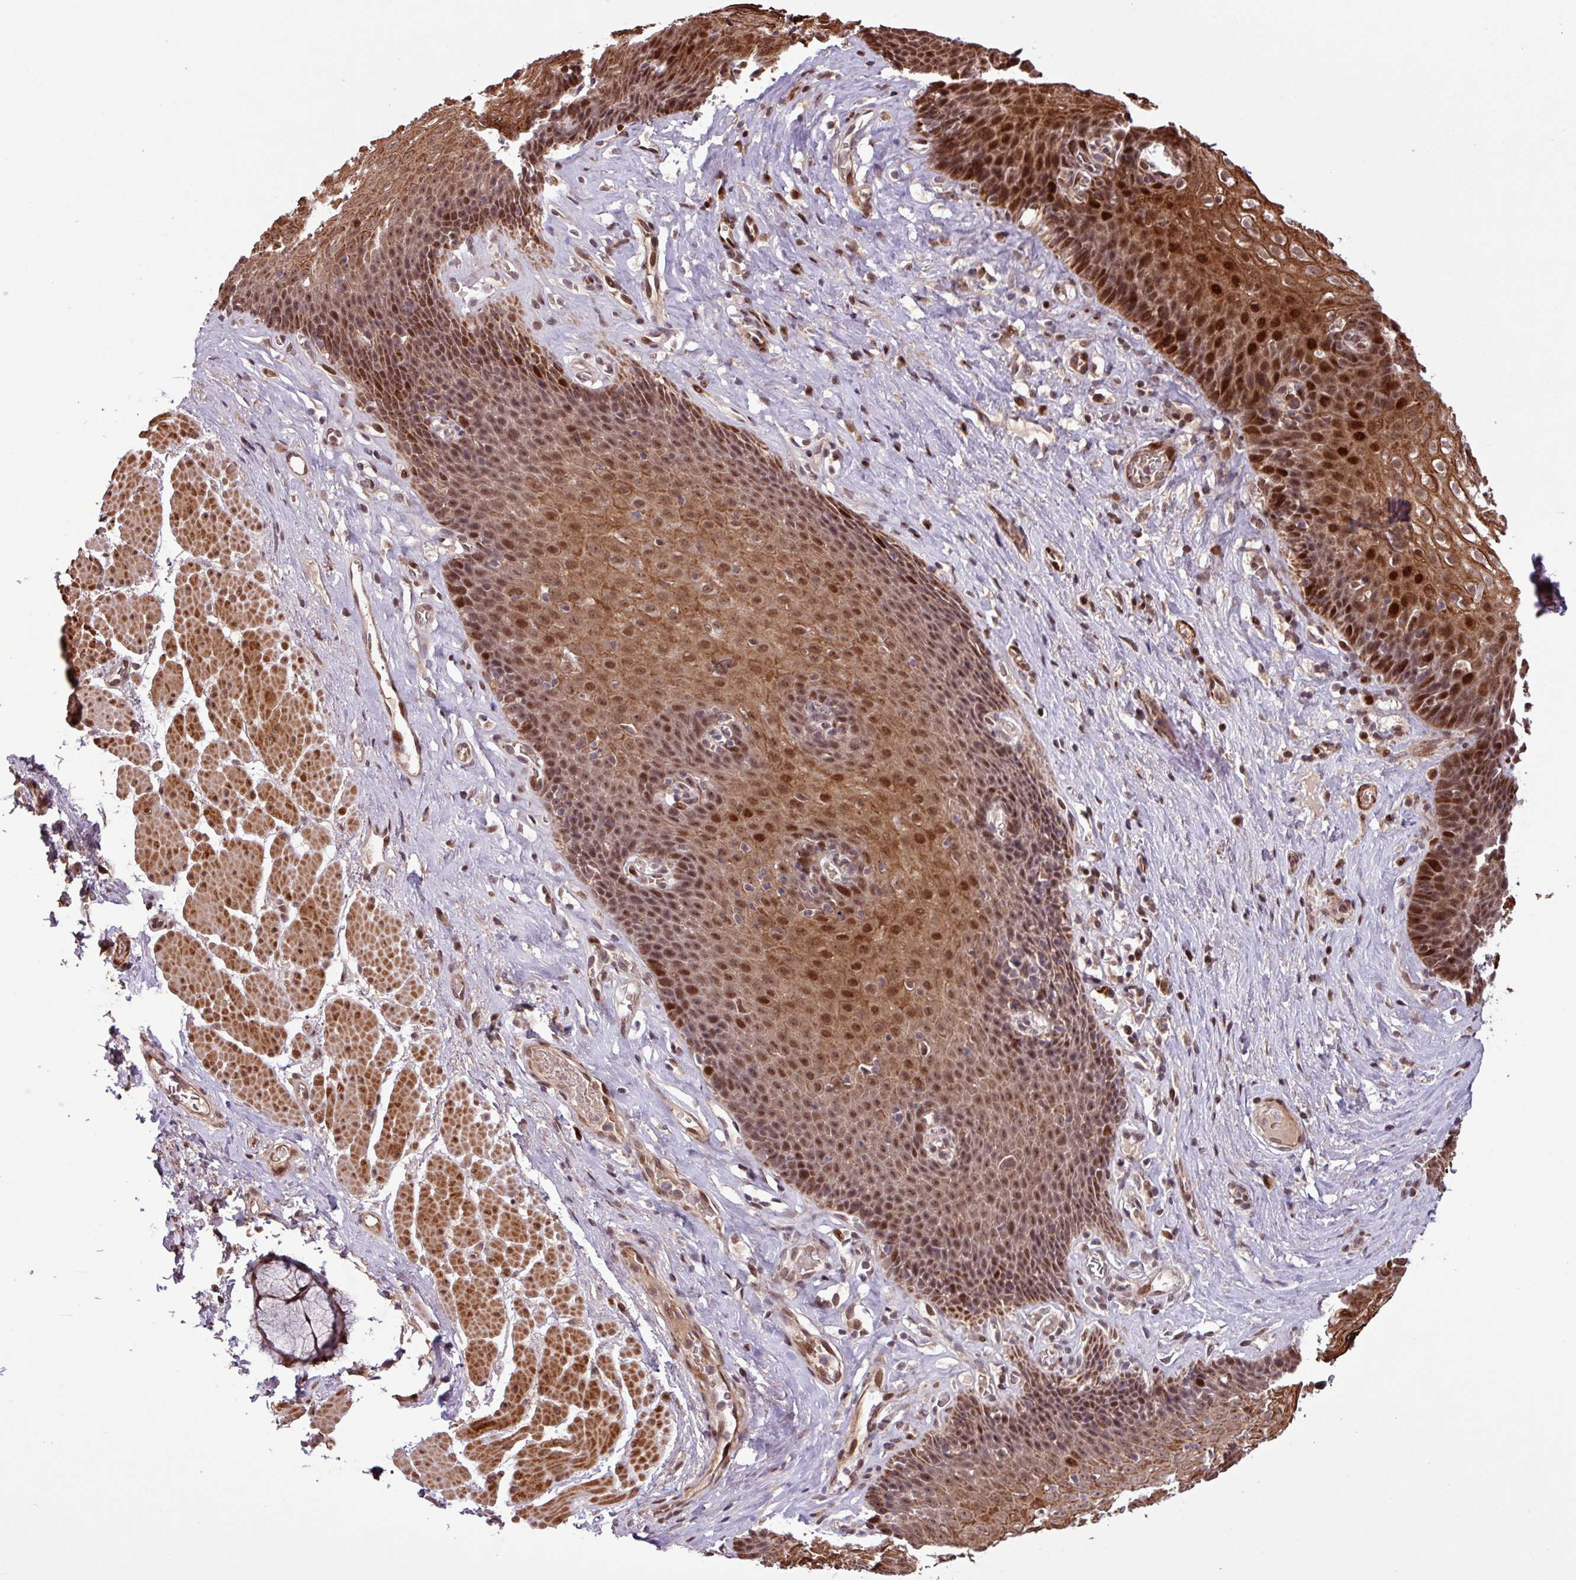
{"staining": {"intensity": "strong", "quantity": ">75%", "location": "cytoplasmic/membranous,nuclear"}, "tissue": "esophagus", "cell_type": "Squamous epithelial cells", "image_type": "normal", "snomed": [{"axis": "morphology", "description": "Normal tissue, NOS"}, {"axis": "topography", "description": "Esophagus"}], "caption": "DAB (3,3'-diaminobenzidine) immunohistochemical staining of normal esophagus shows strong cytoplasmic/membranous,nuclear protein positivity in about >75% of squamous epithelial cells. The staining was performed using DAB (3,3'-diaminobenzidine), with brown indicating positive protein expression. Nuclei are stained blue with hematoxylin.", "gene": "SLC22A24", "patient": {"sex": "female", "age": 66}}